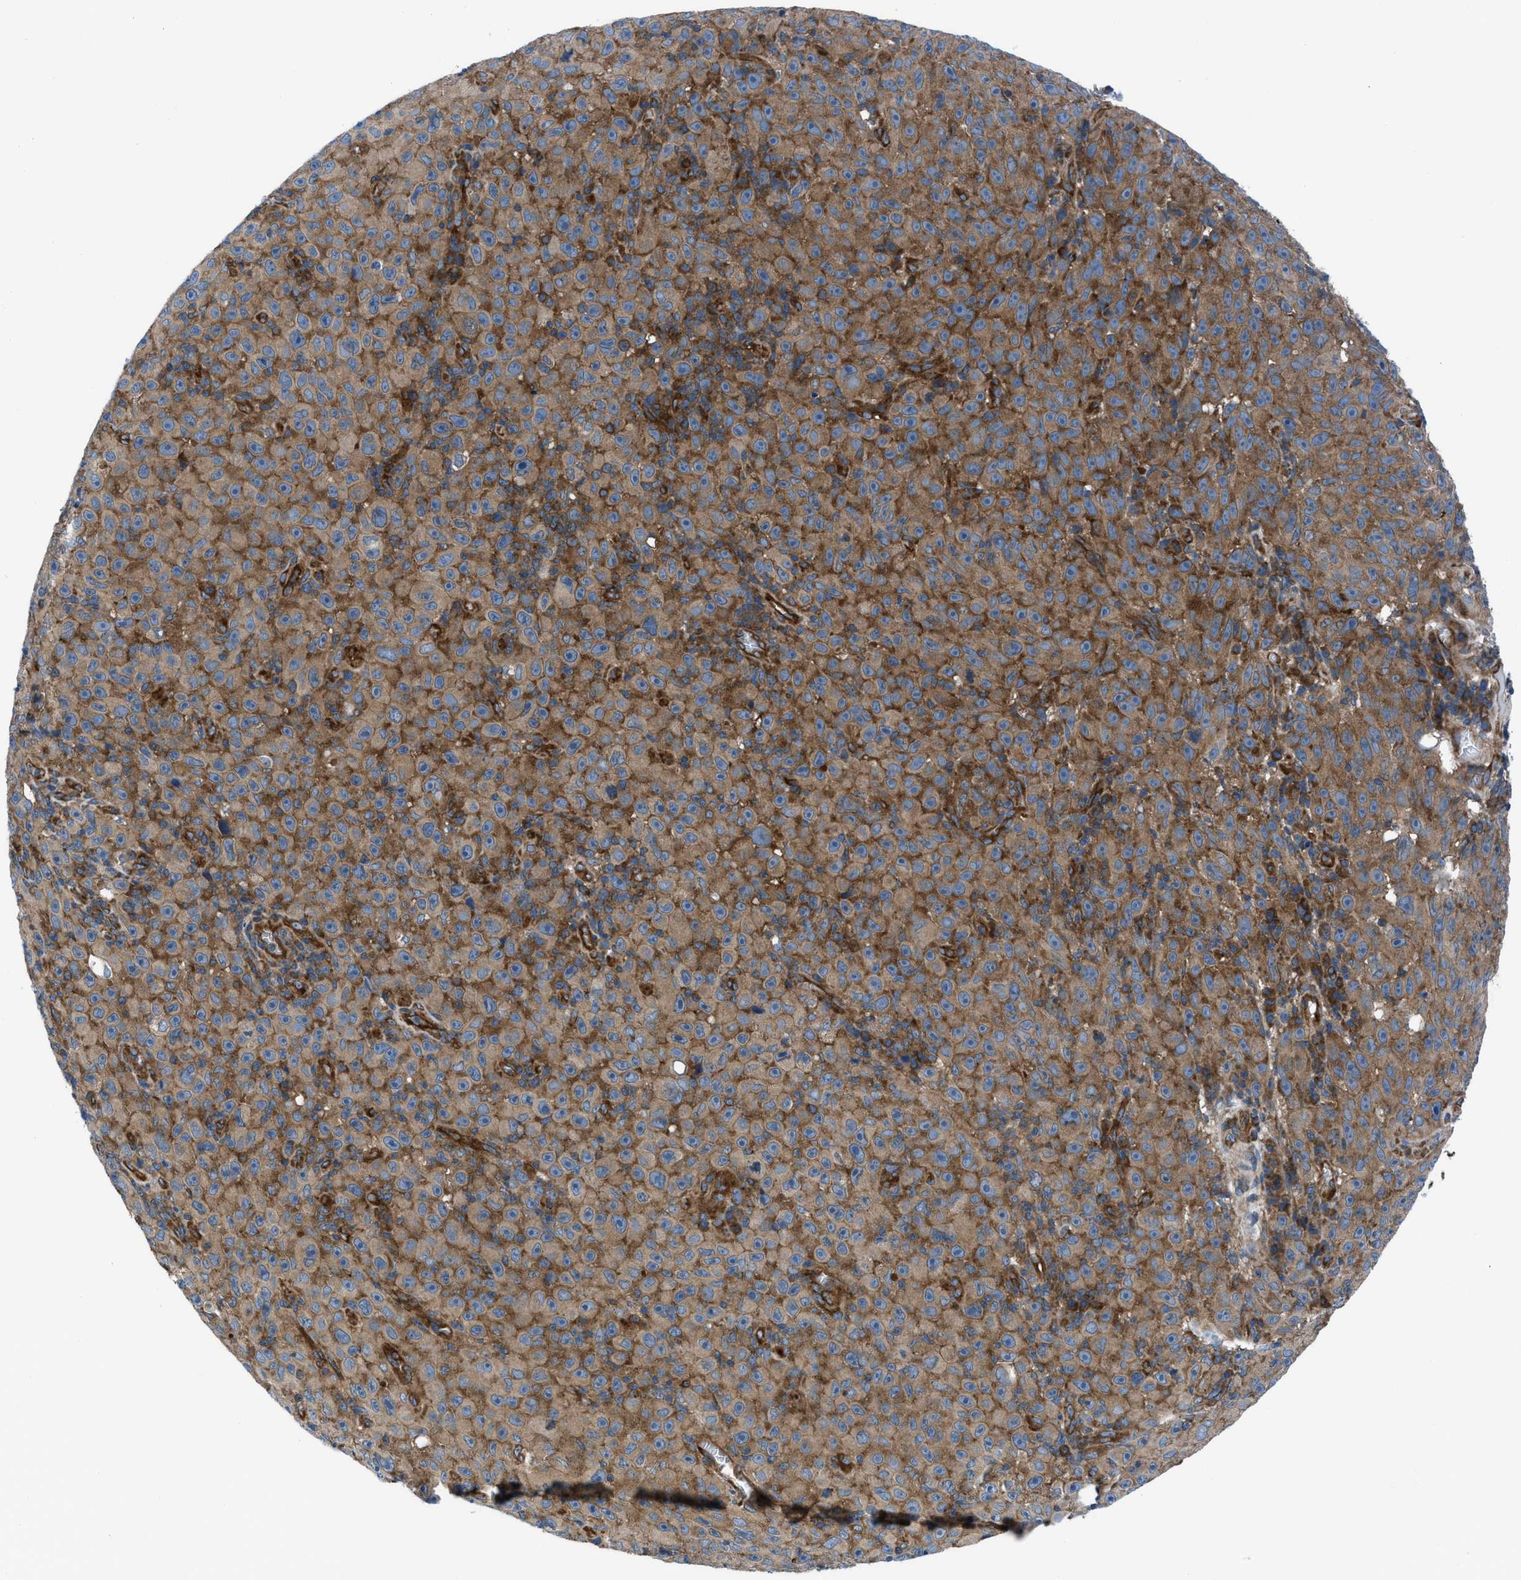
{"staining": {"intensity": "moderate", "quantity": ">75%", "location": "cytoplasmic/membranous"}, "tissue": "melanoma", "cell_type": "Tumor cells", "image_type": "cancer", "snomed": [{"axis": "morphology", "description": "Malignant melanoma, NOS"}, {"axis": "topography", "description": "Skin"}], "caption": "This micrograph shows malignant melanoma stained with immunohistochemistry (IHC) to label a protein in brown. The cytoplasmic/membranous of tumor cells show moderate positivity for the protein. Nuclei are counter-stained blue.", "gene": "TRIP4", "patient": {"sex": "female", "age": 82}}